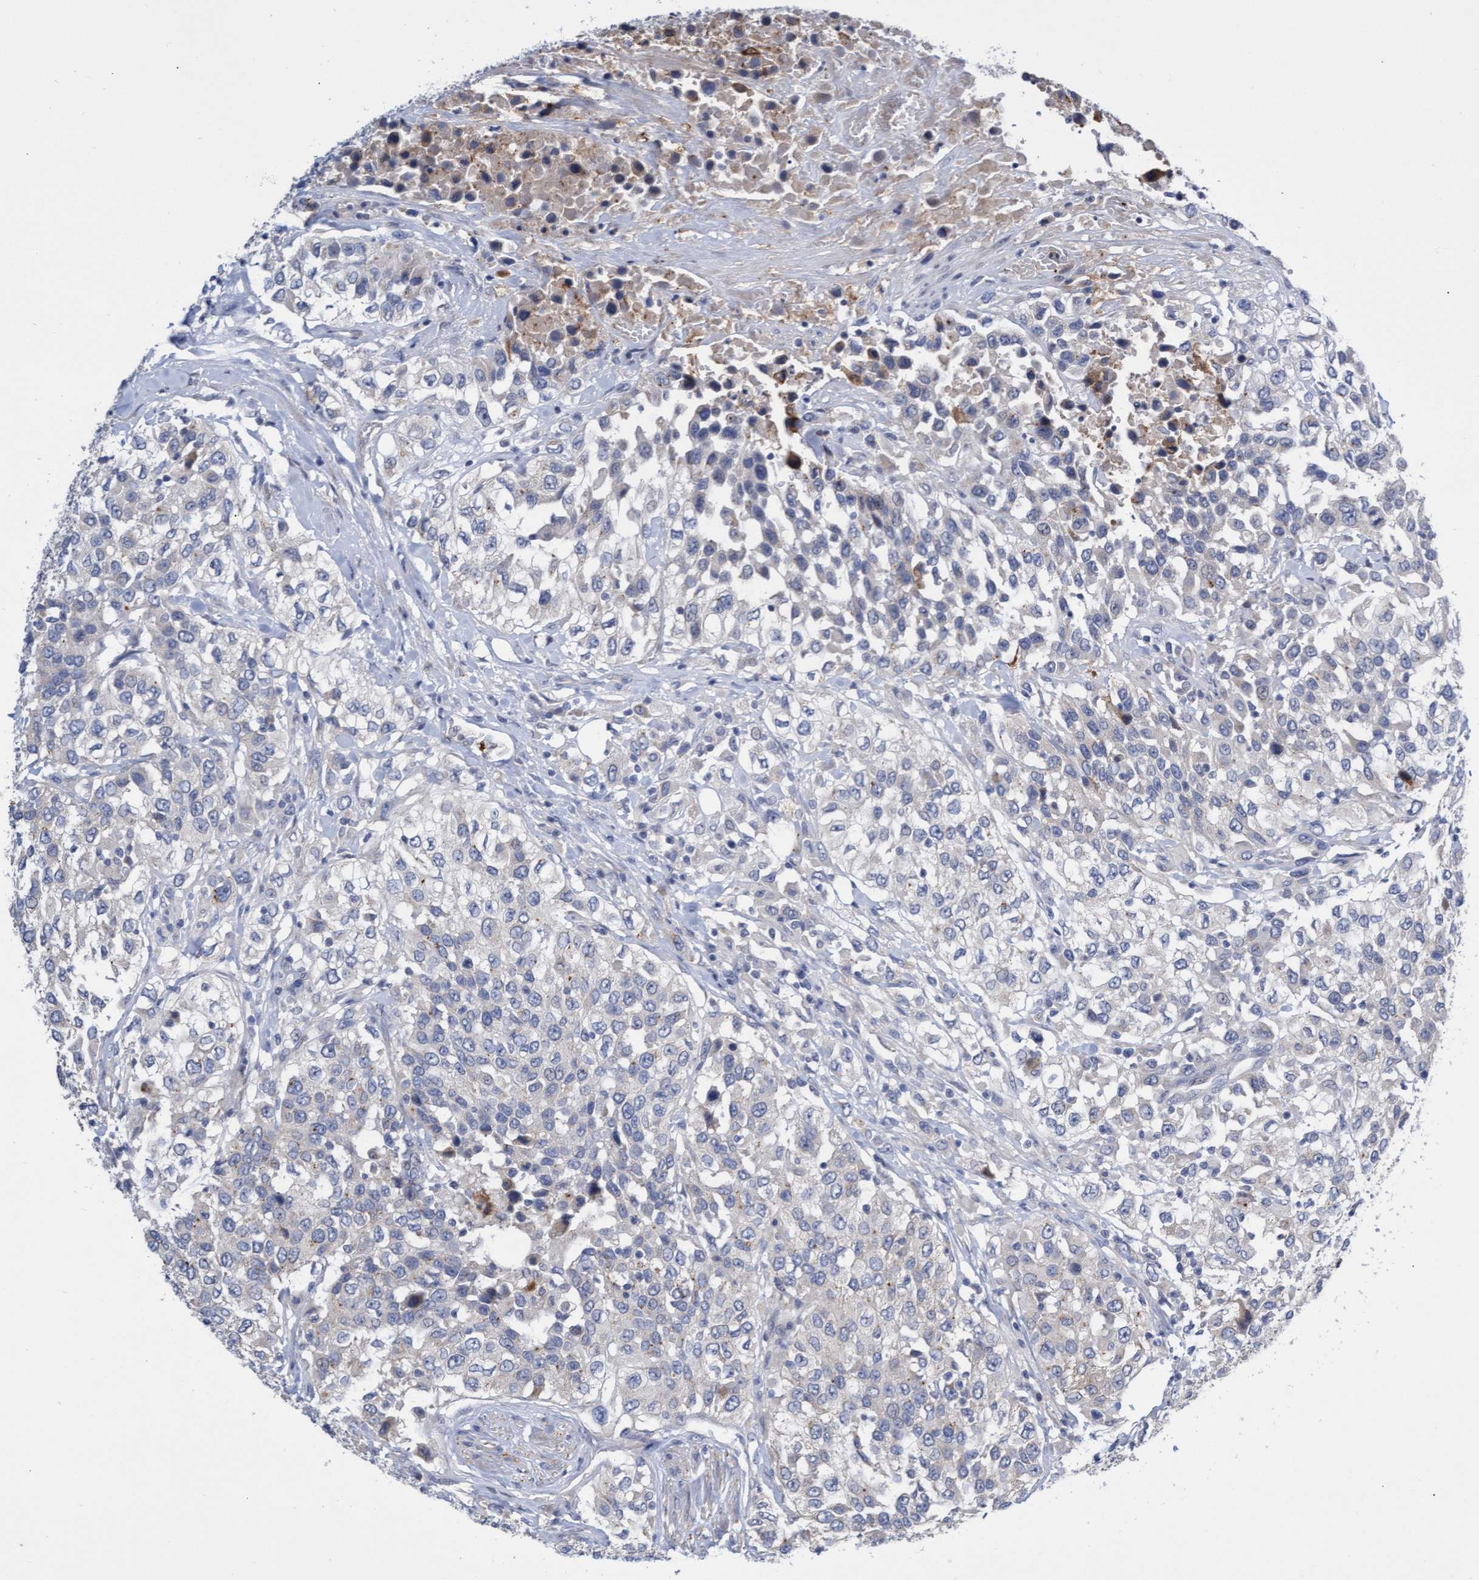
{"staining": {"intensity": "negative", "quantity": "none", "location": "none"}, "tissue": "urothelial cancer", "cell_type": "Tumor cells", "image_type": "cancer", "snomed": [{"axis": "morphology", "description": "Urothelial carcinoma, High grade"}, {"axis": "topography", "description": "Urinary bladder"}], "caption": "A high-resolution micrograph shows immunohistochemistry (IHC) staining of urothelial carcinoma (high-grade), which reveals no significant positivity in tumor cells.", "gene": "ABCF2", "patient": {"sex": "female", "age": 80}}